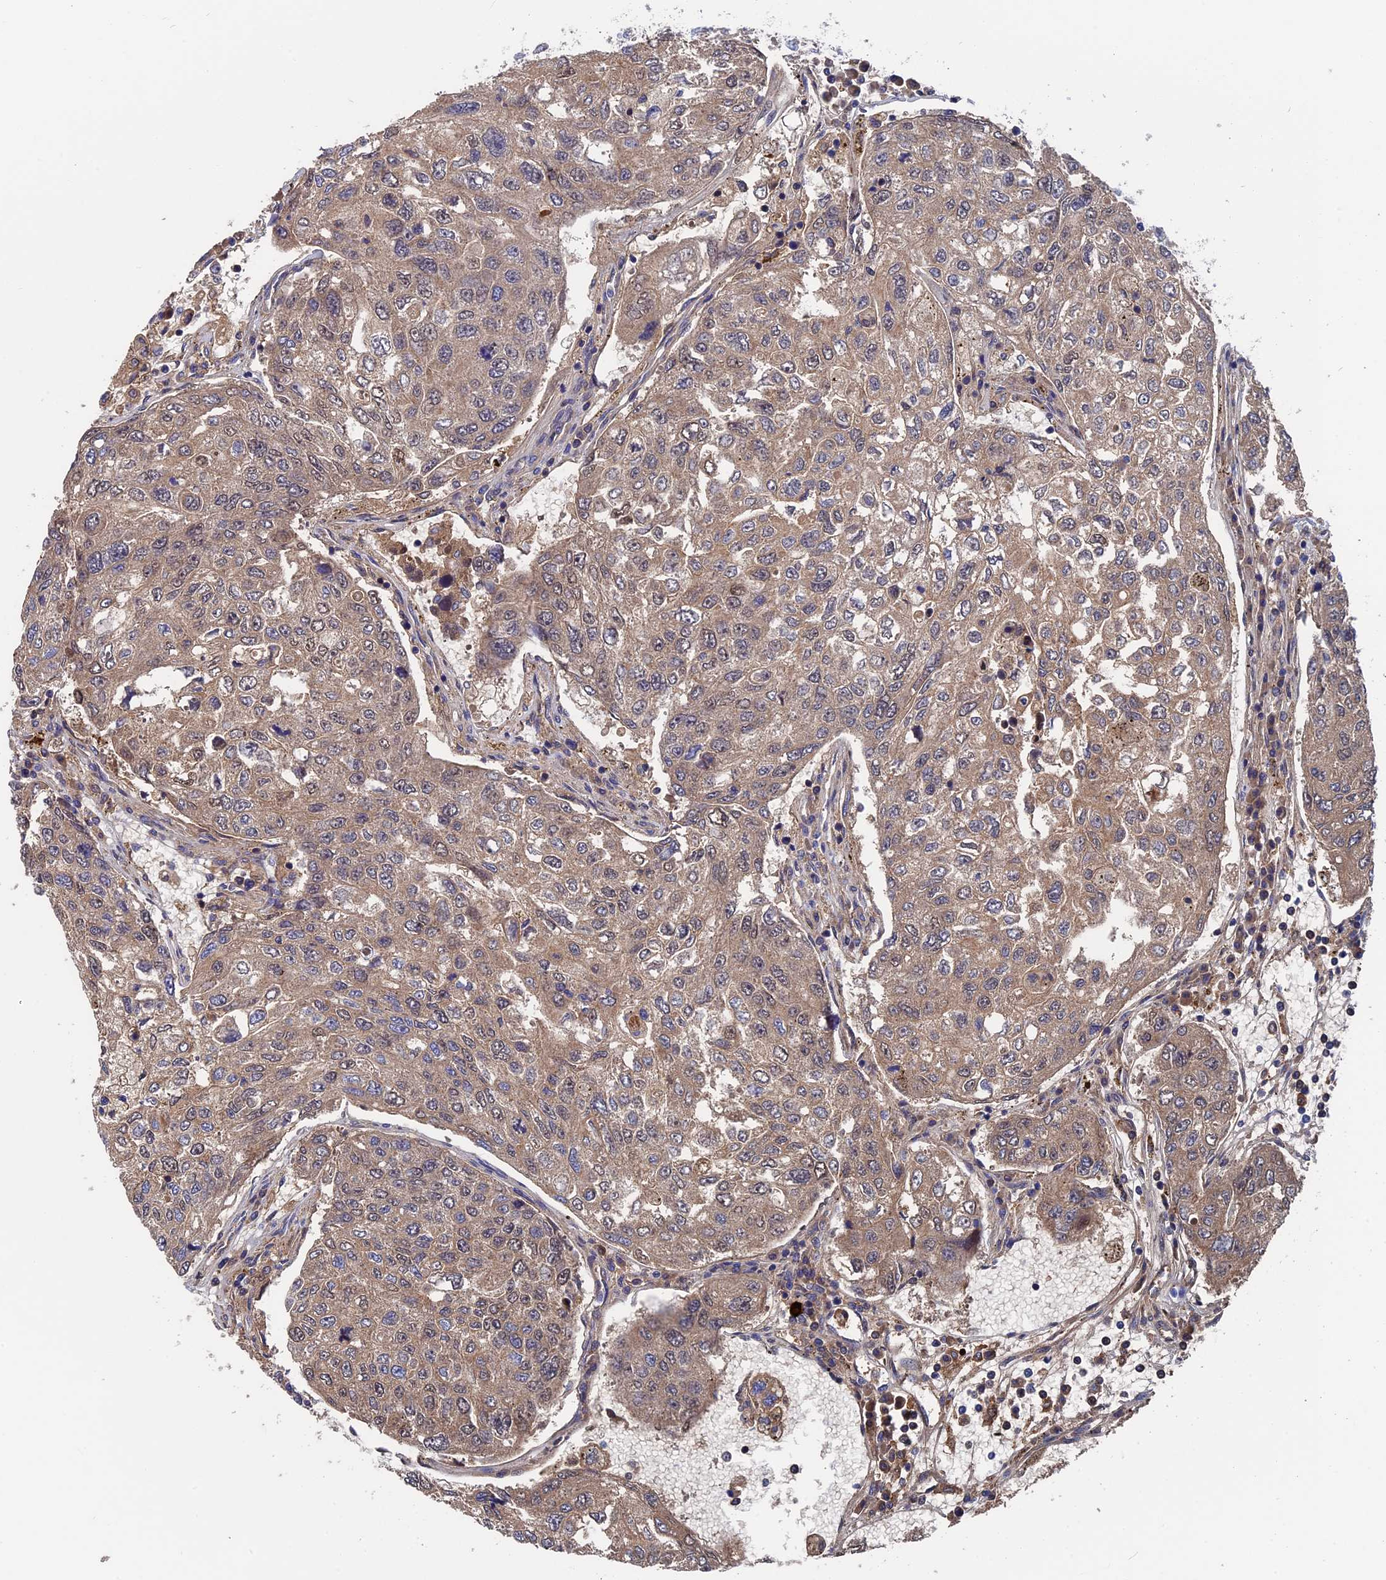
{"staining": {"intensity": "weak", "quantity": ">75%", "location": "cytoplasmic/membranous"}, "tissue": "urothelial cancer", "cell_type": "Tumor cells", "image_type": "cancer", "snomed": [{"axis": "morphology", "description": "Urothelial carcinoma, High grade"}, {"axis": "topography", "description": "Lymph node"}, {"axis": "topography", "description": "Urinary bladder"}], "caption": "DAB (3,3'-diaminobenzidine) immunohistochemical staining of urothelial carcinoma (high-grade) reveals weak cytoplasmic/membranous protein expression in about >75% of tumor cells. (DAB (3,3'-diaminobenzidine) IHC, brown staining for protein, blue staining for nuclei).", "gene": "RPUSD1", "patient": {"sex": "male", "age": 51}}